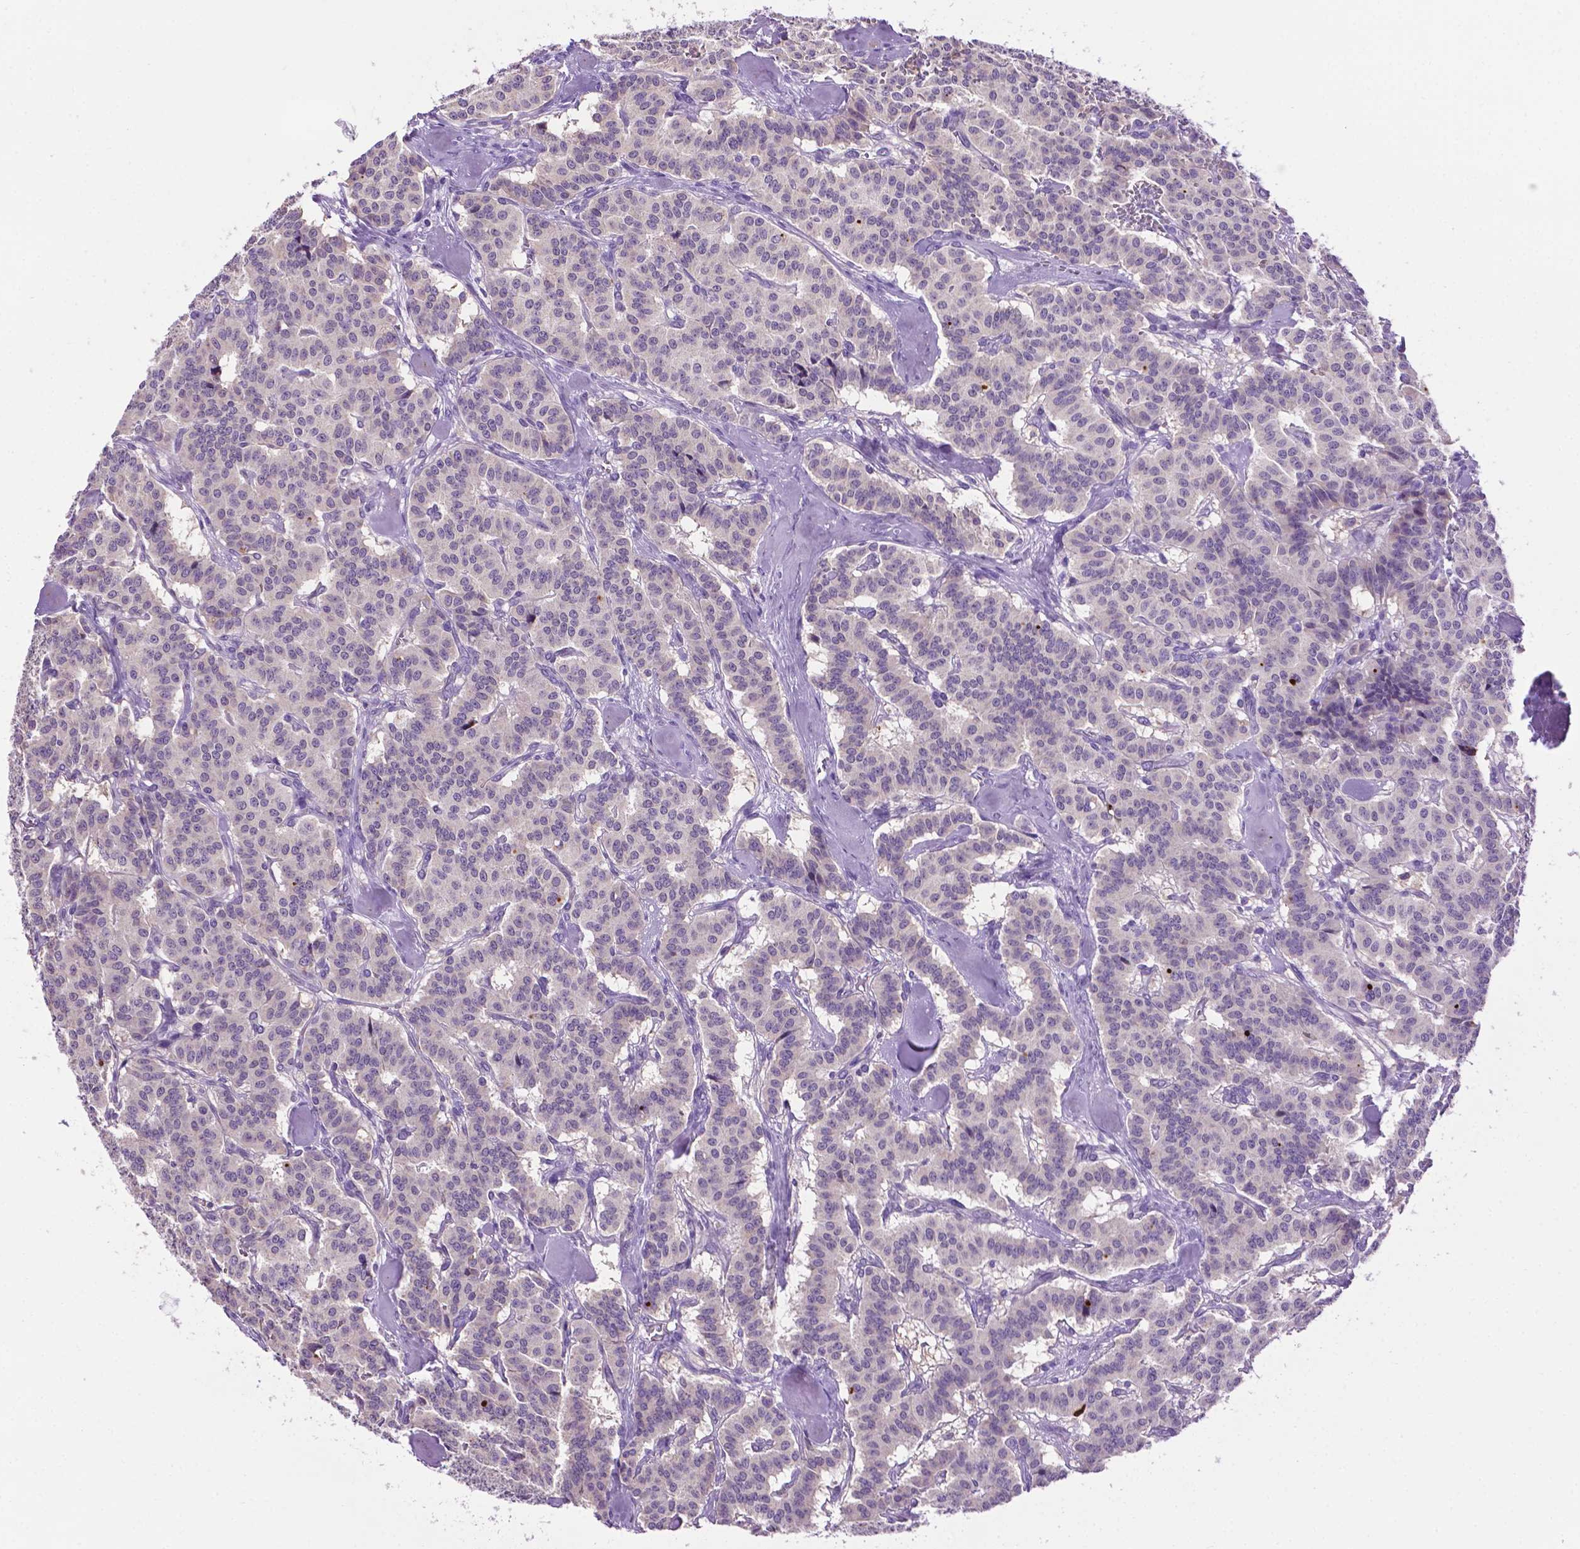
{"staining": {"intensity": "negative", "quantity": "none", "location": "none"}, "tissue": "carcinoid", "cell_type": "Tumor cells", "image_type": "cancer", "snomed": [{"axis": "morphology", "description": "Normal tissue, NOS"}, {"axis": "morphology", "description": "Carcinoid, malignant, NOS"}, {"axis": "topography", "description": "Lung"}], "caption": "Immunohistochemical staining of carcinoid (malignant) exhibits no significant positivity in tumor cells.", "gene": "MMP27", "patient": {"sex": "female", "age": 46}}